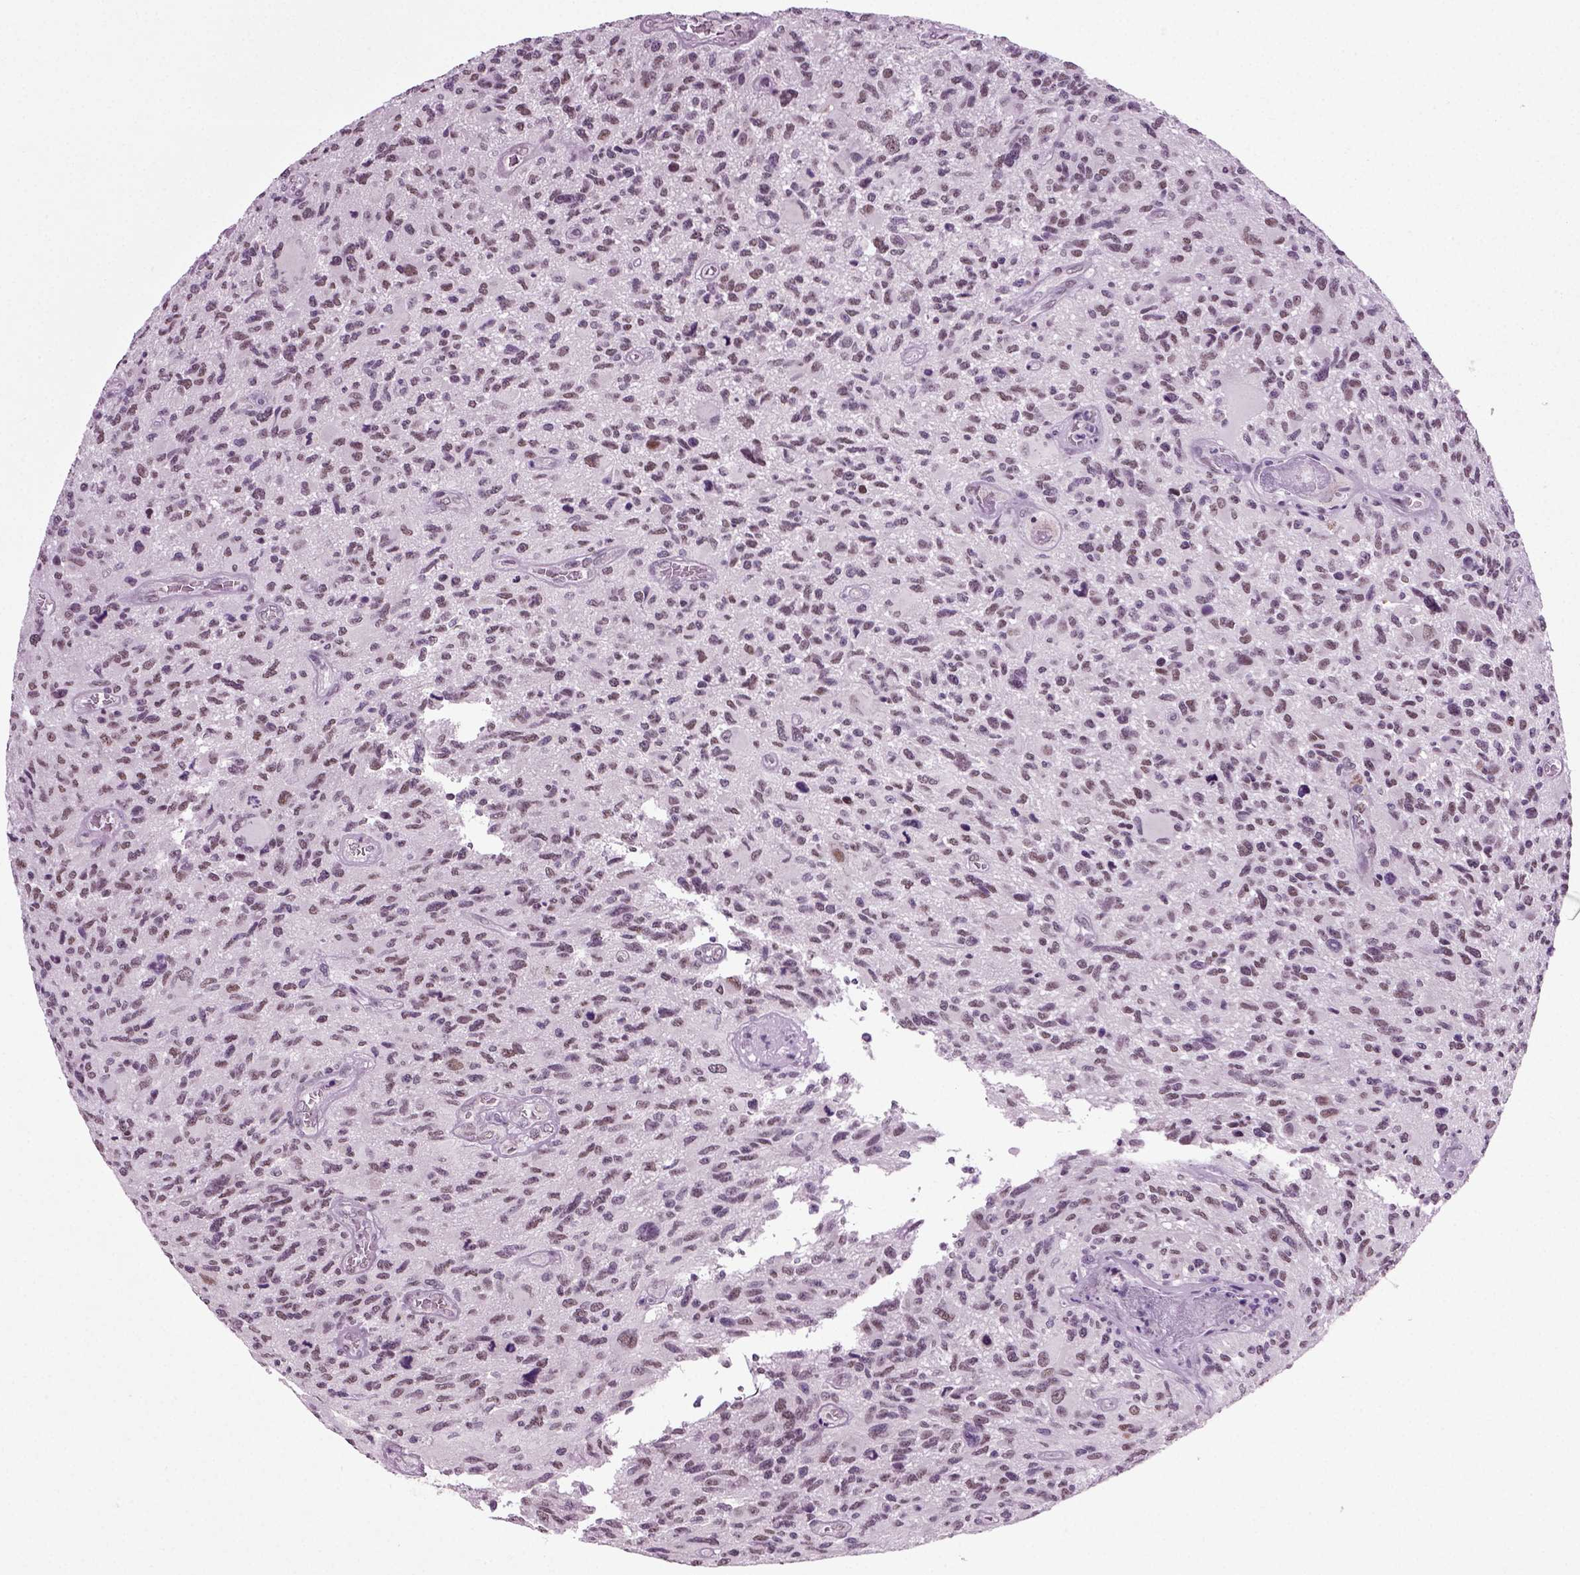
{"staining": {"intensity": "moderate", "quantity": "25%-75%", "location": "nuclear"}, "tissue": "glioma", "cell_type": "Tumor cells", "image_type": "cancer", "snomed": [{"axis": "morphology", "description": "Glioma, malignant, NOS"}, {"axis": "morphology", "description": "Glioma, malignant, High grade"}, {"axis": "topography", "description": "Brain"}], "caption": "Immunohistochemical staining of human glioma shows medium levels of moderate nuclear protein staining in about 25%-75% of tumor cells.", "gene": "RCOR3", "patient": {"sex": "female", "age": 71}}